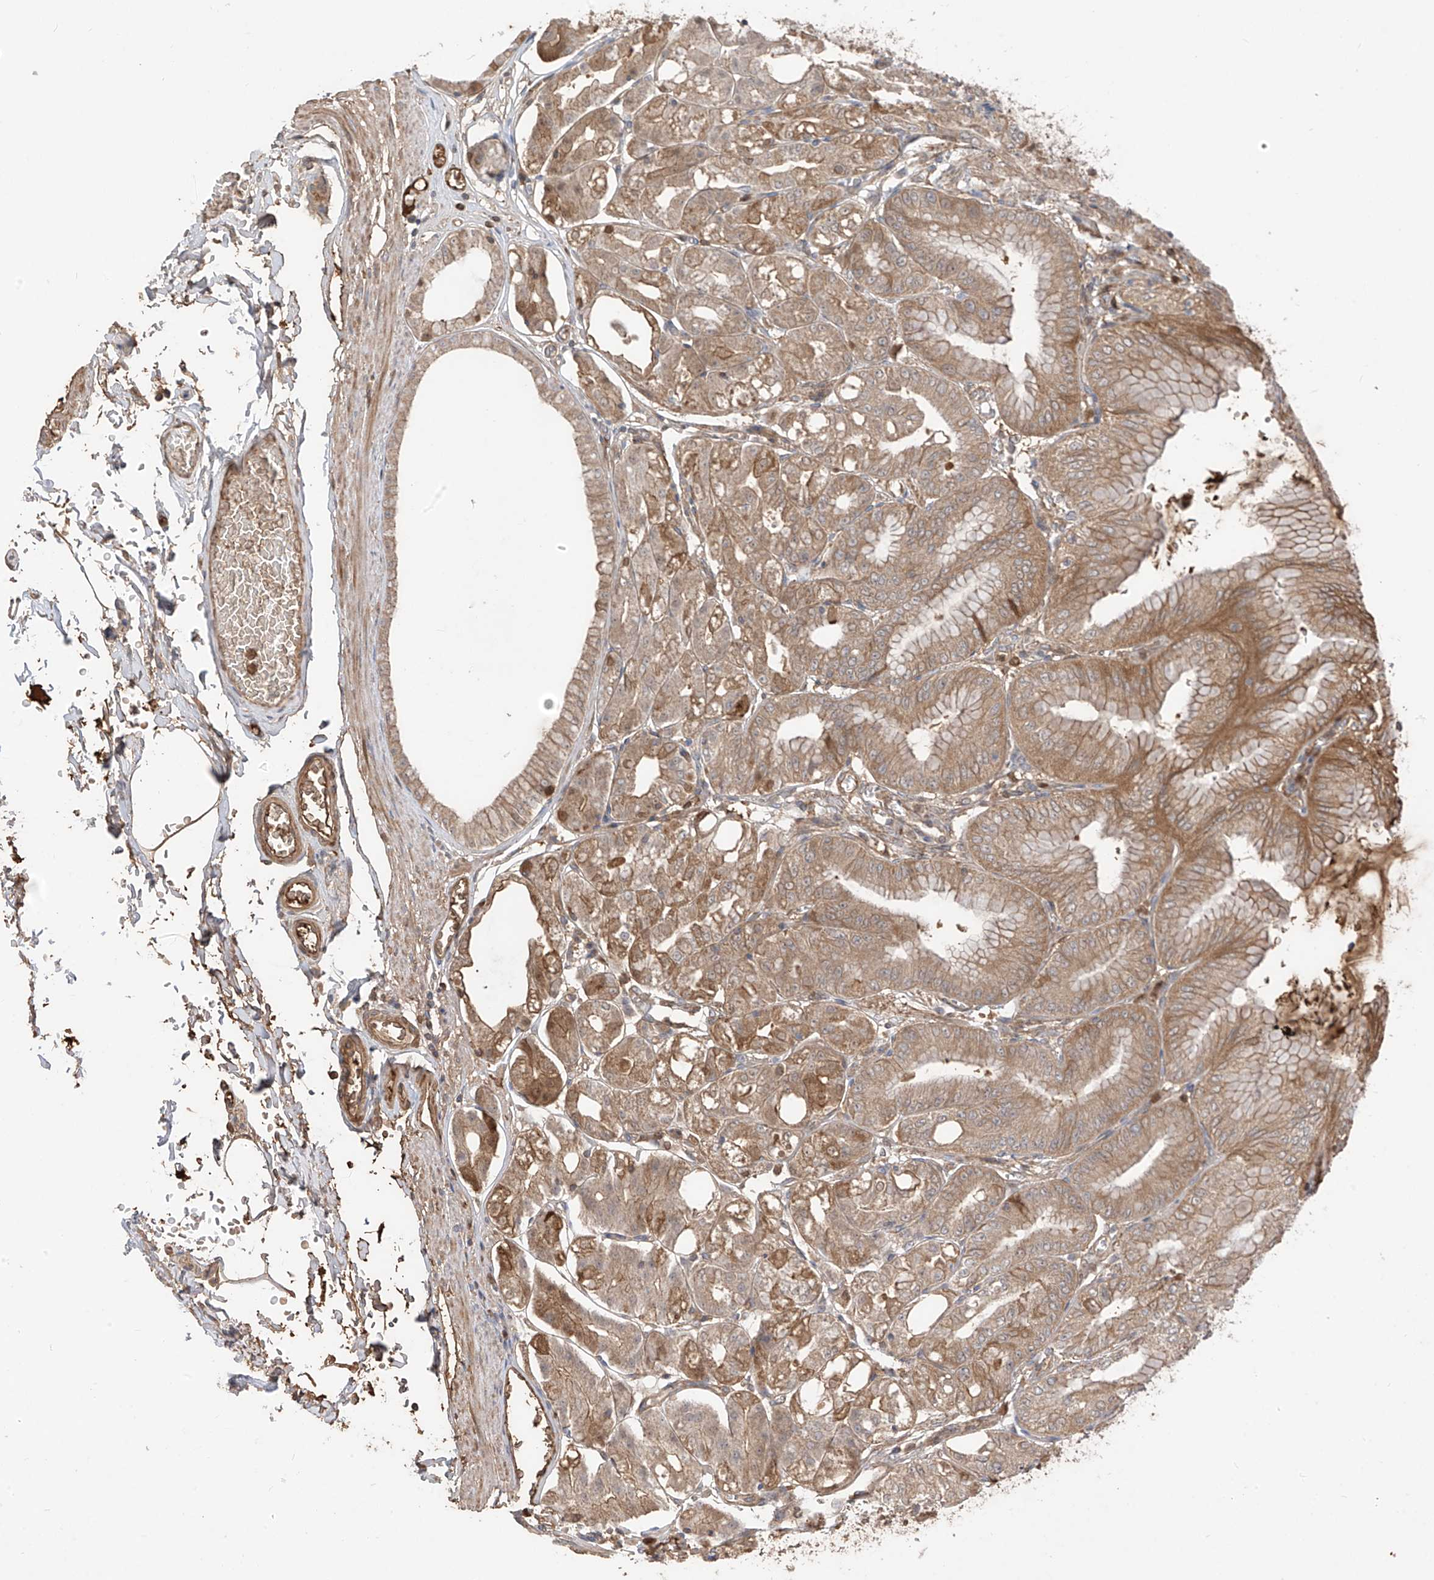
{"staining": {"intensity": "moderate", "quantity": ">75%", "location": "cytoplasmic/membranous"}, "tissue": "stomach", "cell_type": "Glandular cells", "image_type": "normal", "snomed": [{"axis": "morphology", "description": "Normal tissue, NOS"}, {"axis": "topography", "description": "Stomach, lower"}], "caption": "Immunohistochemistry (IHC) image of normal human stomach stained for a protein (brown), which exhibits medium levels of moderate cytoplasmic/membranous positivity in approximately >75% of glandular cells.", "gene": "CACNA2D4", "patient": {"sex": "male", "age": 71}}